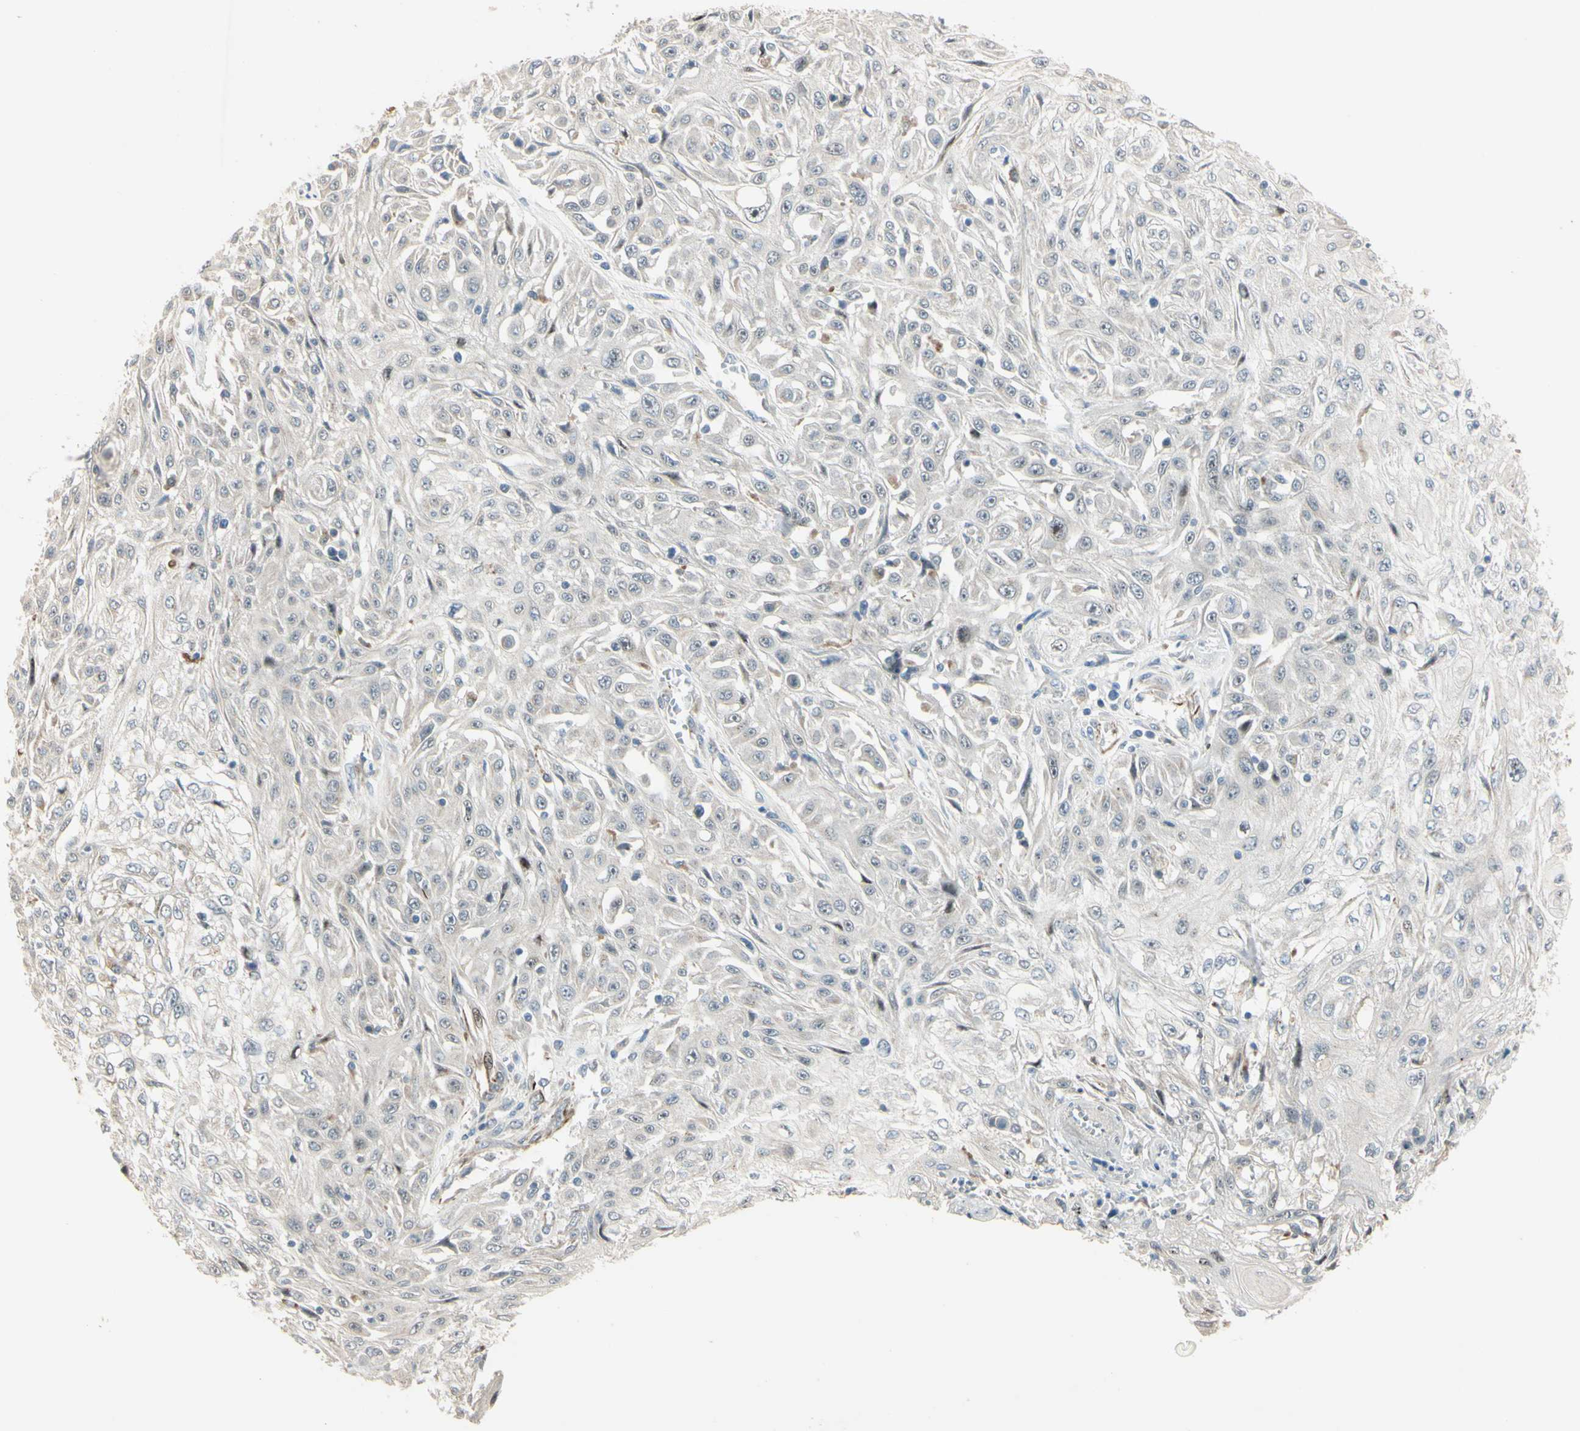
{"staining": {"intensity": "negative", "quantity": "none", "location": "none"}, "tissue": "skin cancer", "cell_type": "Tumor cells", "image_type": "cancer", "snomed": [{"axis": "morphology", "description": "Squamous cell carcinoma, NOS"}, {"axis": "morphology", "description": "Squamous cell carcinoma, metastatic, NOS"}, {"axis": "topography", "description": "Skin"}, {"axis": "topography", "description": "Lymph node"}], "caption": "This photomicrograph is of skin metastatic squamous cell carcinoma stained with immunohistochemistry to label a protein in brown with the nuclei are counter-stained blue. There is no positivity in tumor cells. (DAB immunohistochemistry visualized using brightfield microscopy, high magnification).", "gene": "NDFIP1", "patient": {"sex": "male", "age": 75}}